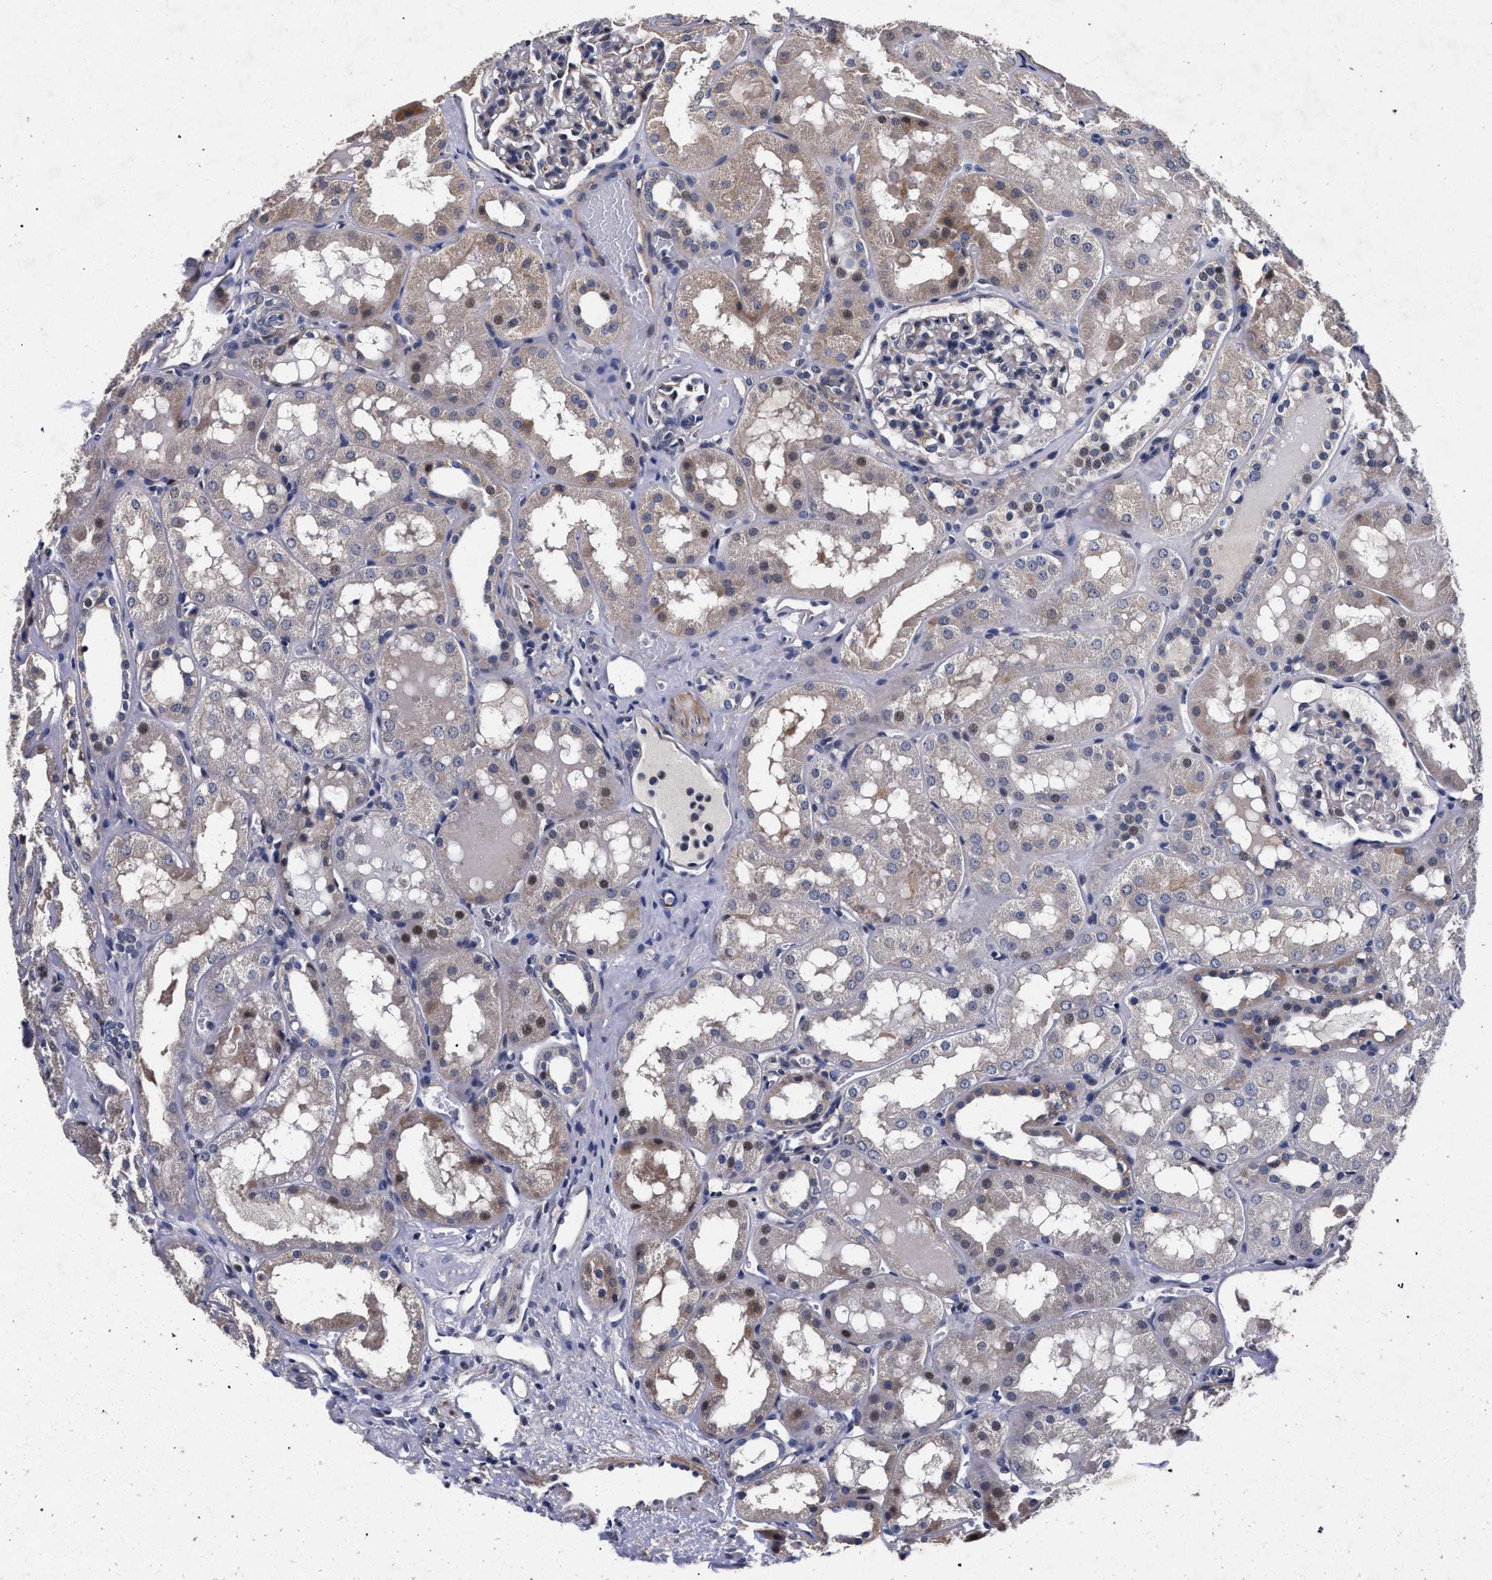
{"staining": {"intensity": "negative", "quantity": "none", "location": "none"}, "tissue": "kidney", "cell_type": "Cells in glomeruli", "image_type": "normal", "snomed": [{"axis": "morphology", "description": "Normal tissue, NOS"}, {"axis": "topography", "description": "Kidney"}, {"axis": "topography", "description": "Urinary bladder"}], "caption": "A photomicrograph of kidney stained for a protein displays no brown staining in cells in glomeruli. The staining is performed using DAB brown chromogen with nuclei counter-stained in using hematoxylin.", "gene": "CFAP95", "patient": {"sex": "male", "age": 16}}